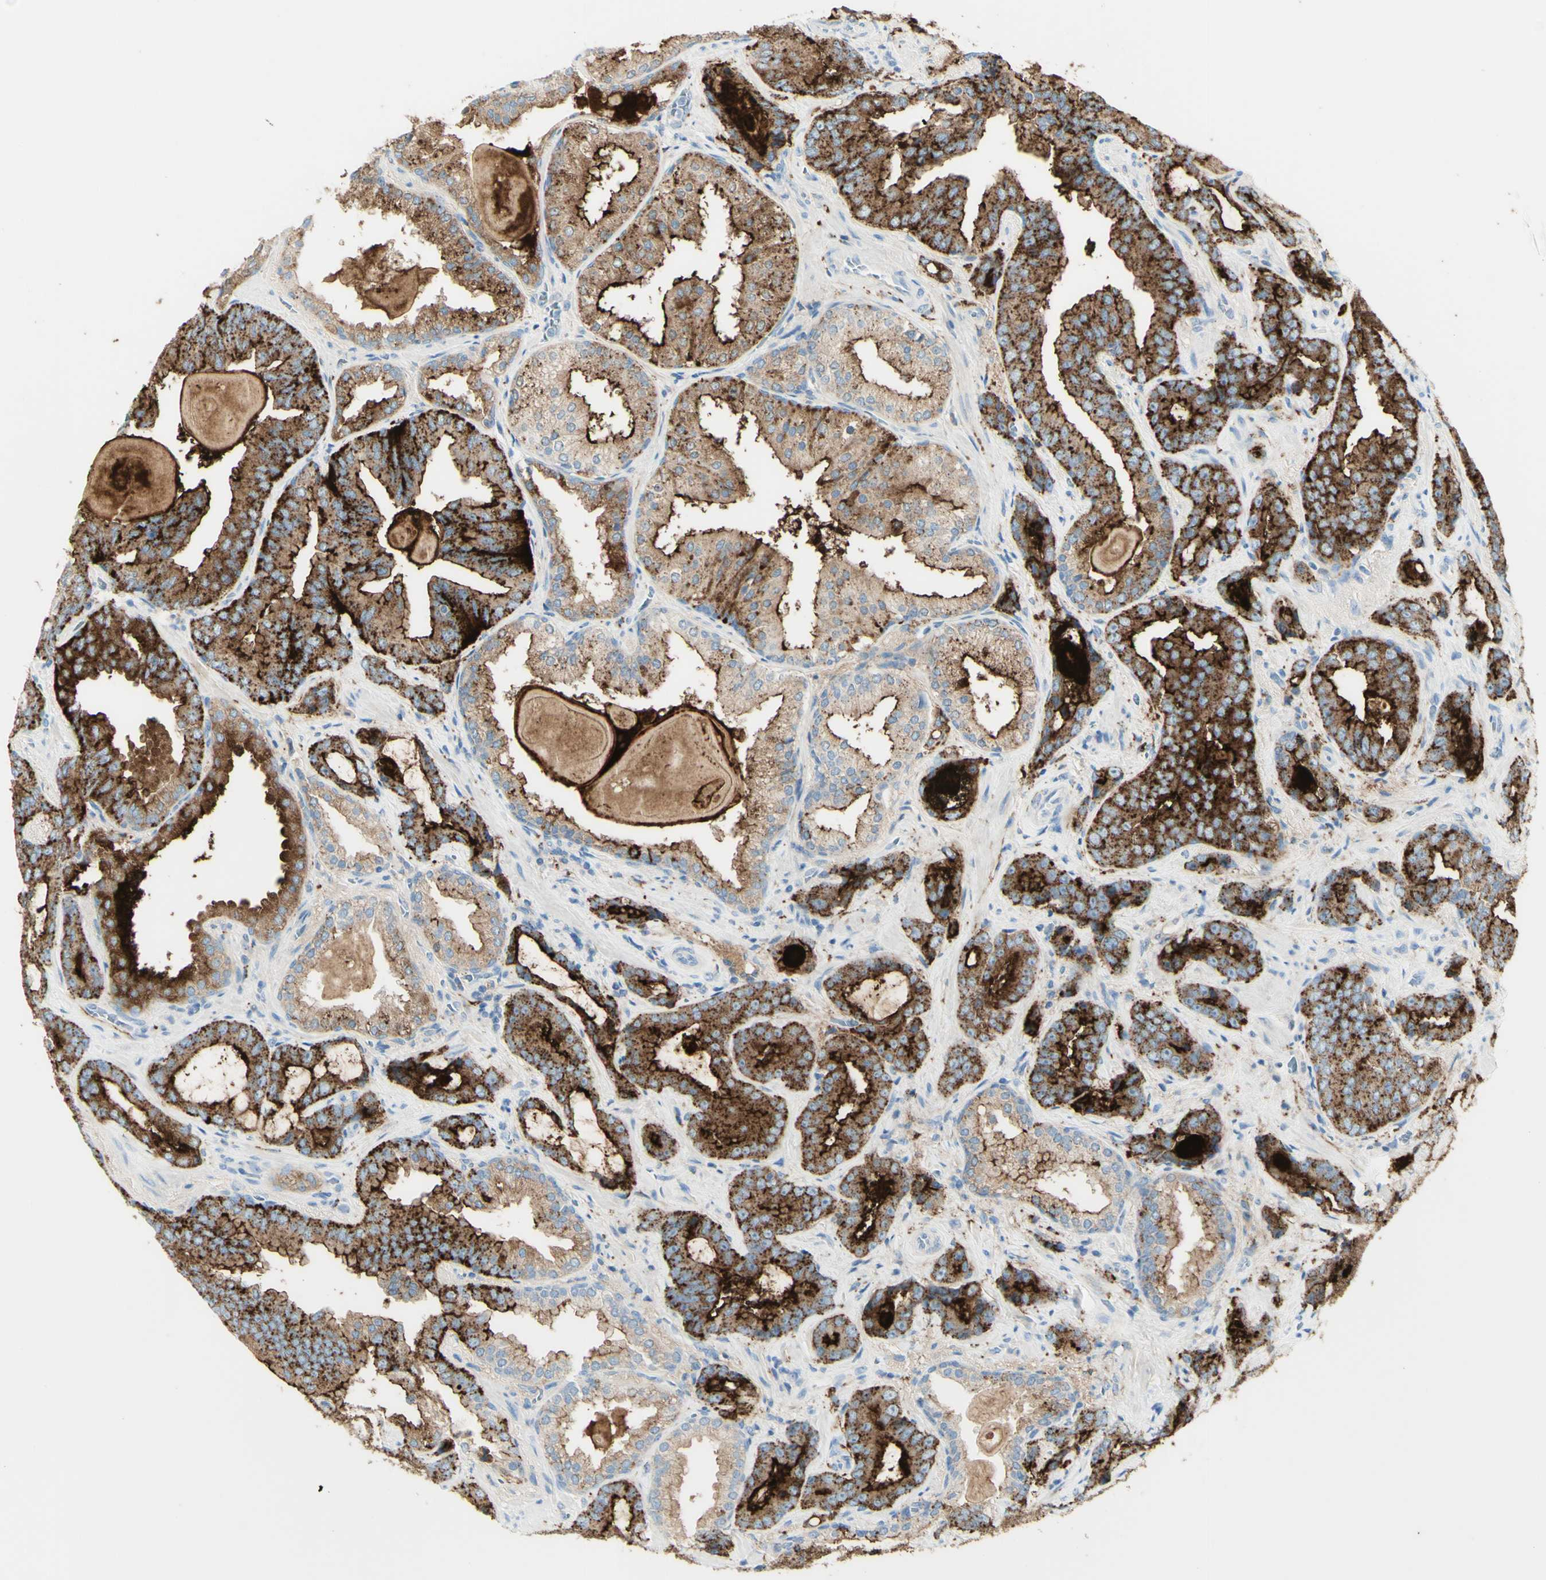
{"staining": {"intensity": "strong", "quantity": "25%-75%", "location": "cytoplasmic/membranous"}, "tissue": "prostate cancer", "cell_type": "Tumor cells", "image_type": "cancer", "snomed": [{"axis": "morphology", "description": "Adenocarcinoma, Low grade"}, {"axis": "topography", "description": "Prostate"}], "caption": "Immunohistochemistry photomicrograph of prostate cancer stained for a protein (brown), which demonstrates high levels of strong cytoplasmic/membranous staining in about 25%-75% of tumor cells.", "gene": "TSPAN1", "patient": {"sex": "male", "age": 60}}